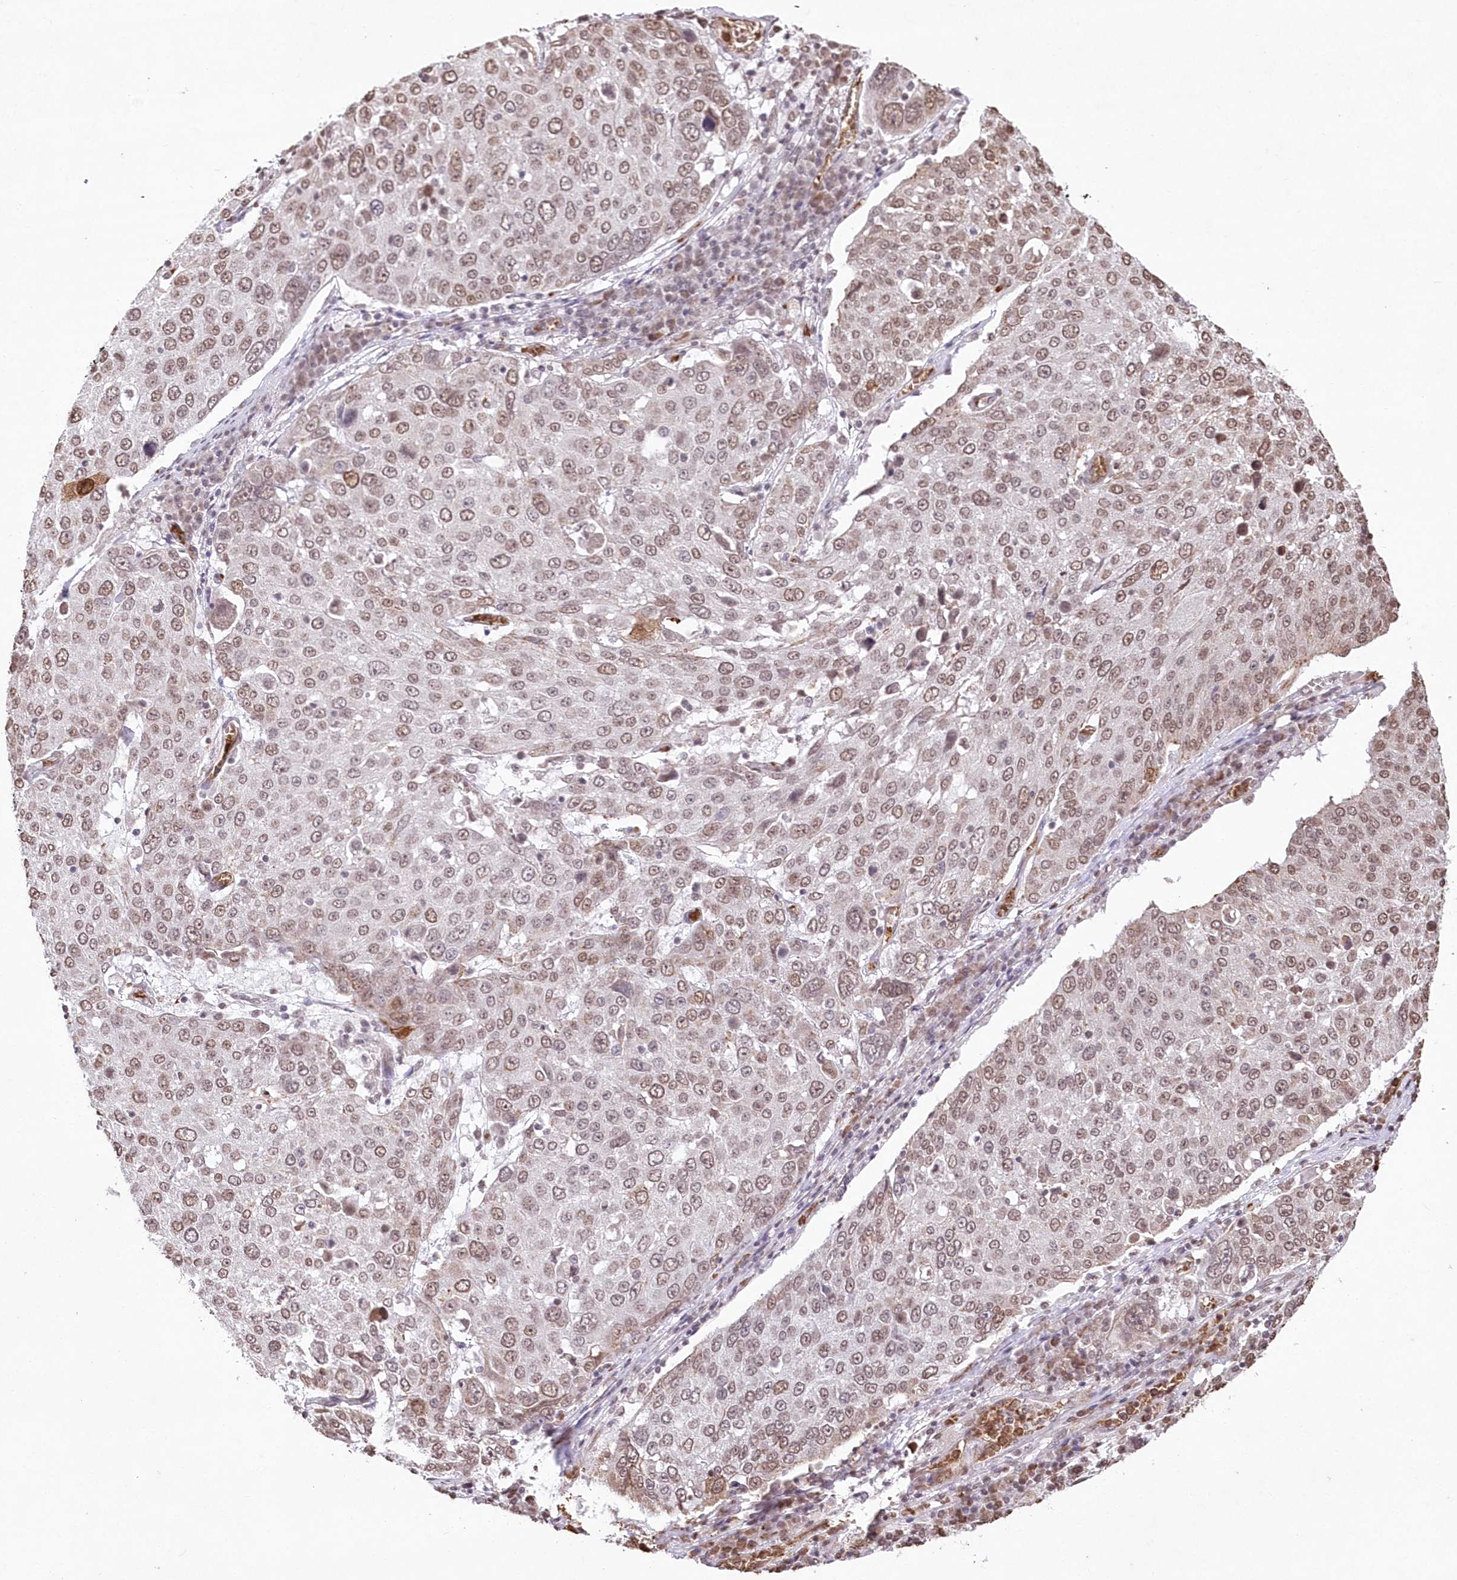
{"staining": {"intensity": "moderate", "quantity": "25%-75%", "location": "nuclear"}, "tissue": "lung cancer", "cell_type": "Tumor cells", "image_type": "cancer", "snomed": [{"axis": "morphology", "description": "Squamous cell carcinoma, NOS"}, {"axis": "topography", "description": "Lung"}], "caption": "There is medium levels of moderate nuclear expression in tumor cells of lung squamous cell carcinoma, as demonstrated by immunohistochemical staining (brown color).", "gene": "RBM27", "patient": {"sex": "male", "age": 65}}